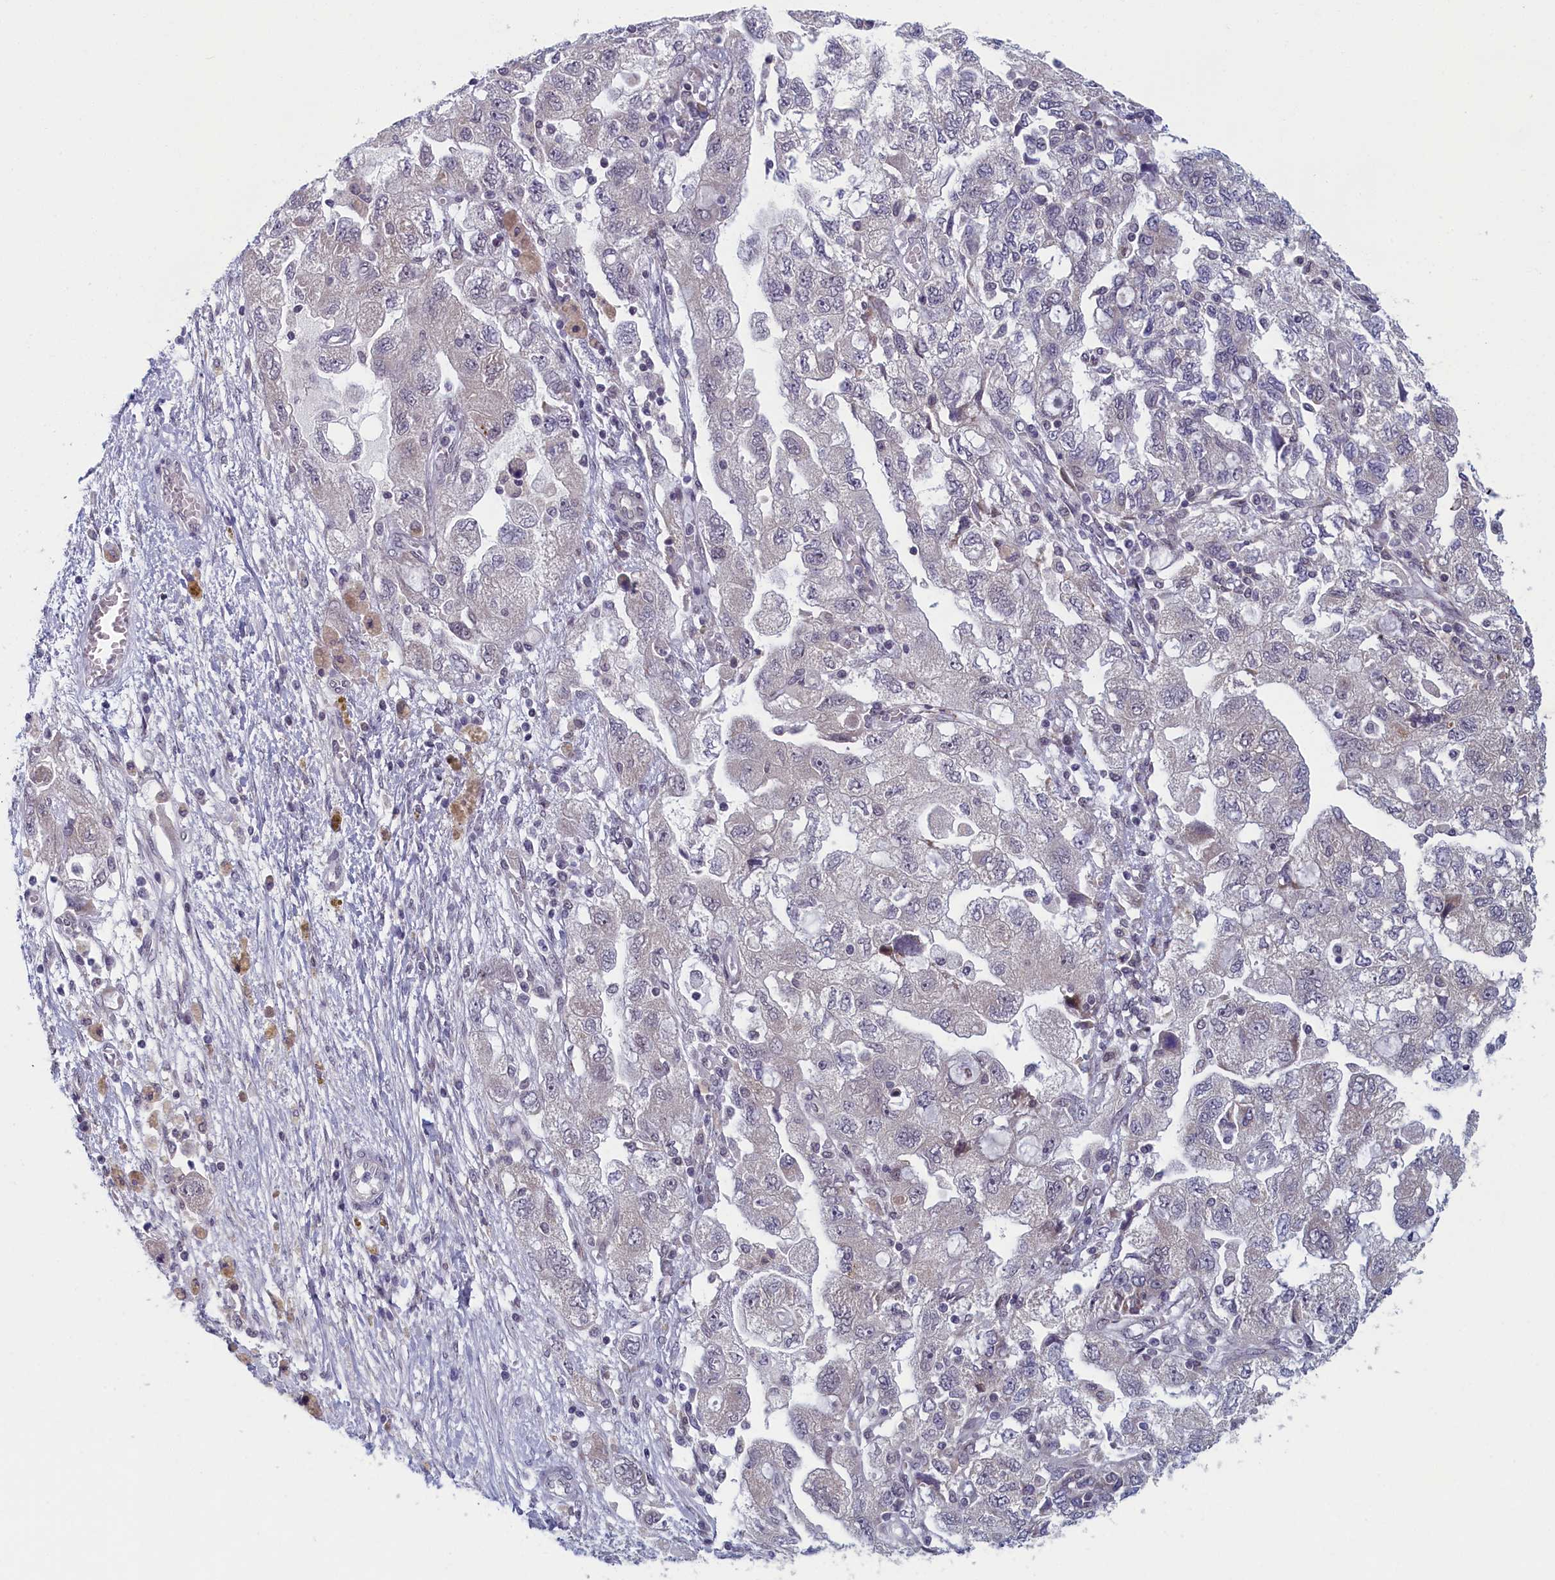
{"staining": {"intensity": "negative", "quantity": "none", "location": "none"}, "tissue": "ovarian cancer", "cell_type": "Tumor cells", "image_type": "cancer", "snomed": [{"axis": "morphology", "description": "Carcinoma, NOS"}, {"axis": "morphology", "description": "Cystadenocarcinoma, serous, NOS"}, {"axis": "topography", "description": "Ovary"}], "caption": "The immunohistochemistry (IHC) photomicrograph has no significant expression in tumor cells of ovarian carcinoma tissue.", "gene": "DNAJC17", "patient": {"sex": "female", "age": 69}}